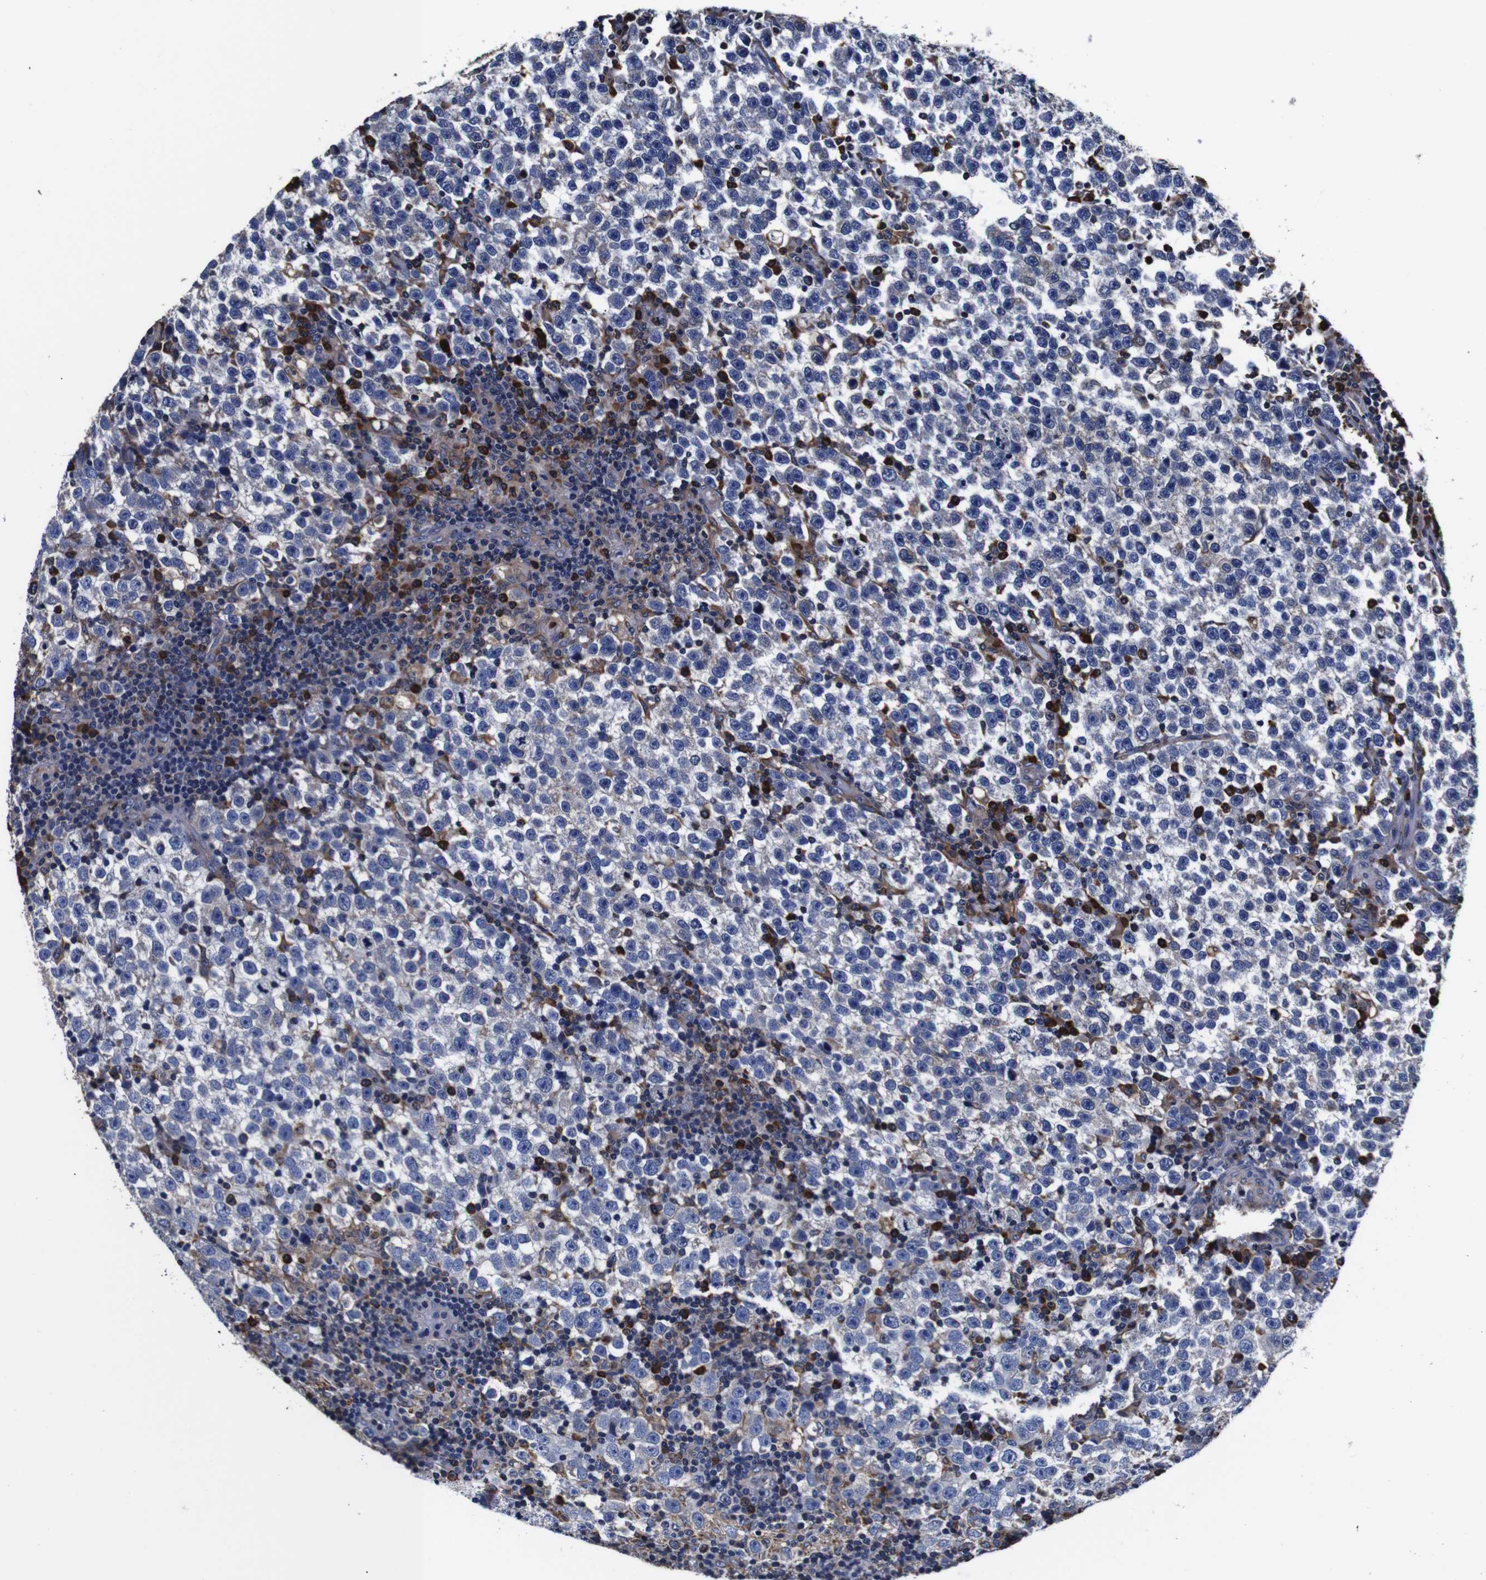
{"staining": {"intensity": "negative", "quantity": "none", "location": "none"}, "tissue": "testis cancer", "cell_type": "Tumor cells", "image_type": "cancer", "snomed": [{"axis": "morphology", "description": "Seminoma, NOS"}, {"axis": "topography", "description": "Testis"}], "caption": "Human testis seminoma stained for a protein using immunohistochemistry (IHC) displays no staining in tumor cells.", "gene": "PPIB", "patient": {"sex": "male", "age": 43}}